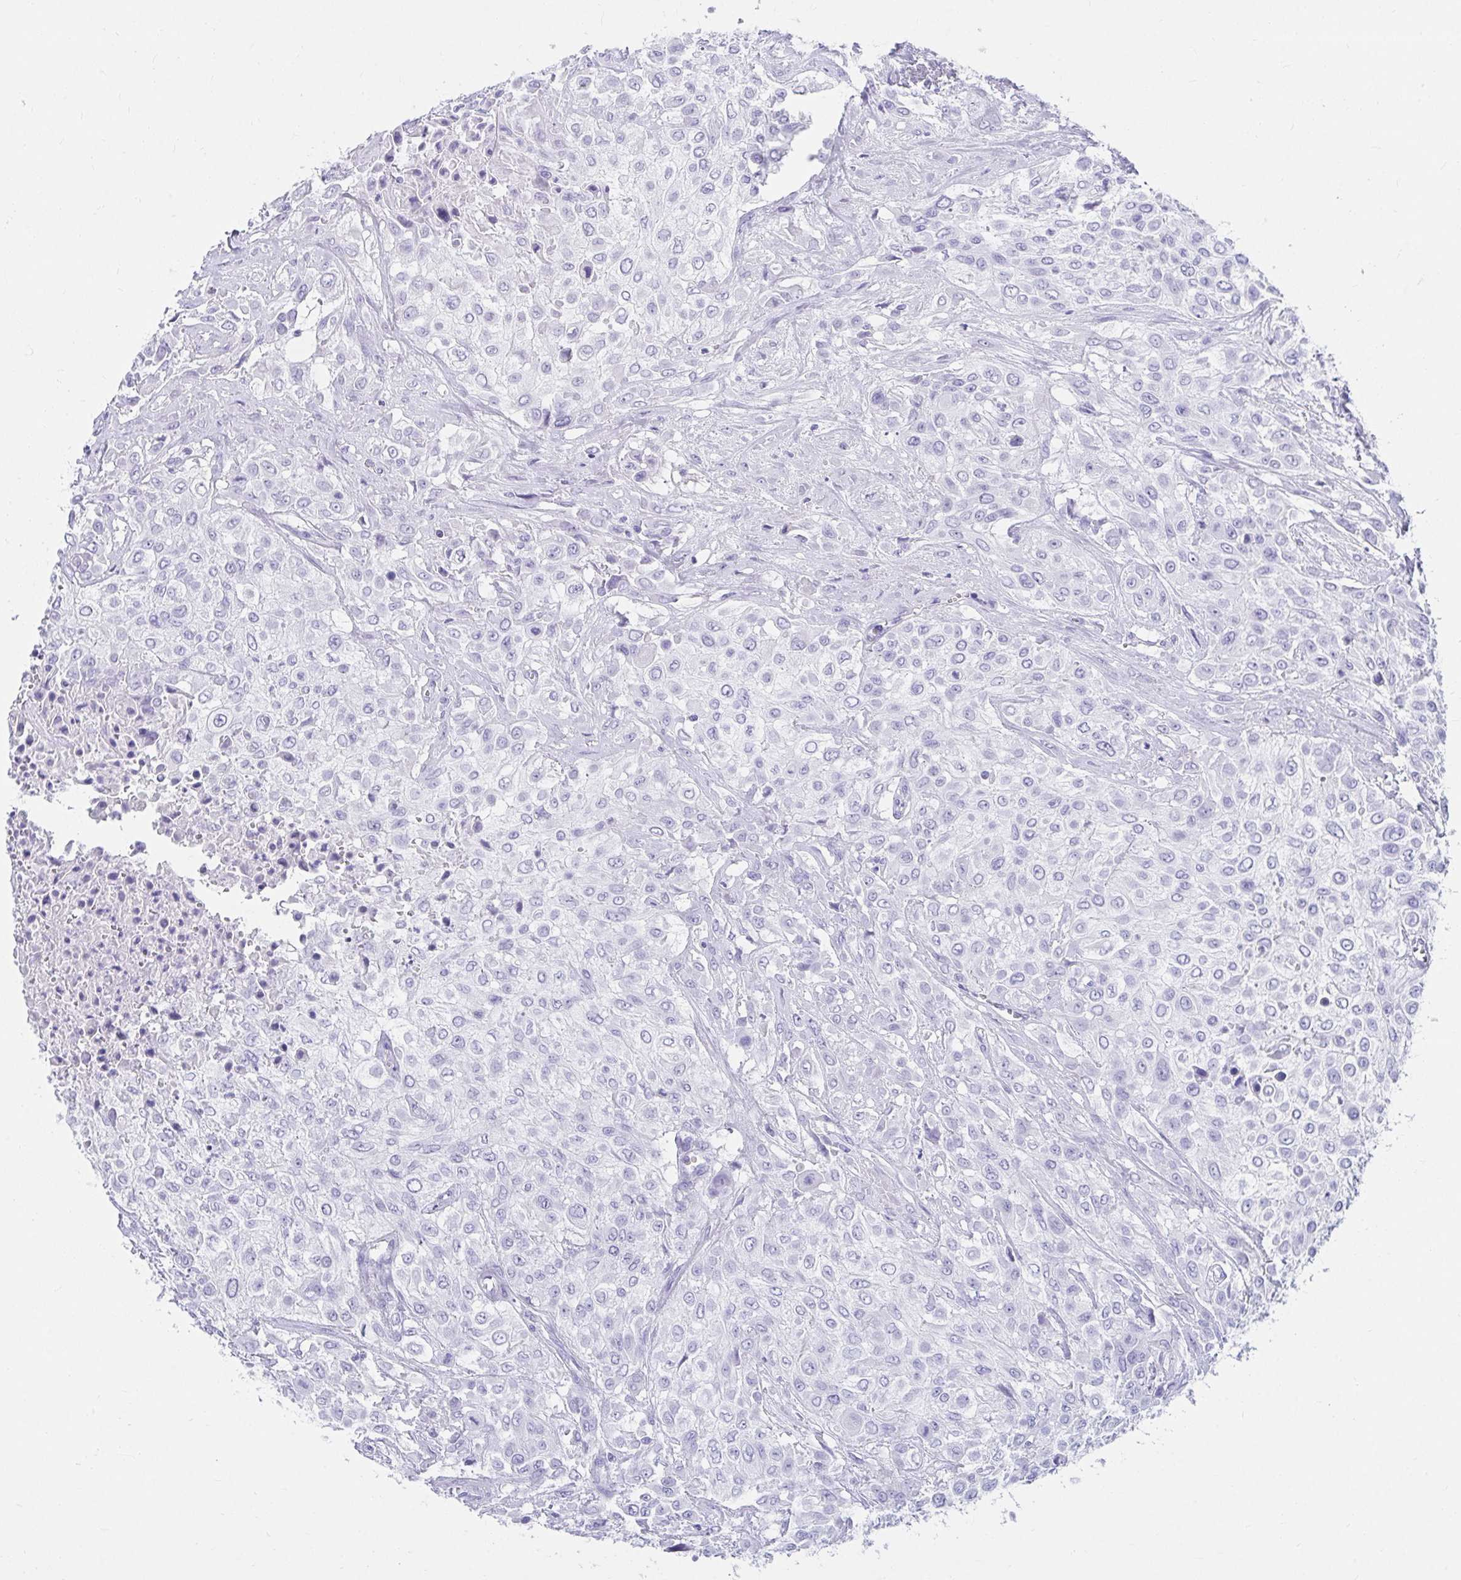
{"staining": {"intensity": "negative", "quantity": "none", "location": "none"}, "tissue": "urothelial cancer", "cell_type": "Tumor cells", "image_type": "cancer", "snomed": [{"axis": "morphology", "description": "Urothelial carcinoma, High grade"}, {"axis": "topography", "description": "Urinary bladder"}], "caption": "IHC image of human high-grade urothelial carcinoma stained for a protein (brown), which reveals no positivity in tumor cells.", "gene": "DPEP3", "patient": {"sex": "male", "age": 57}}